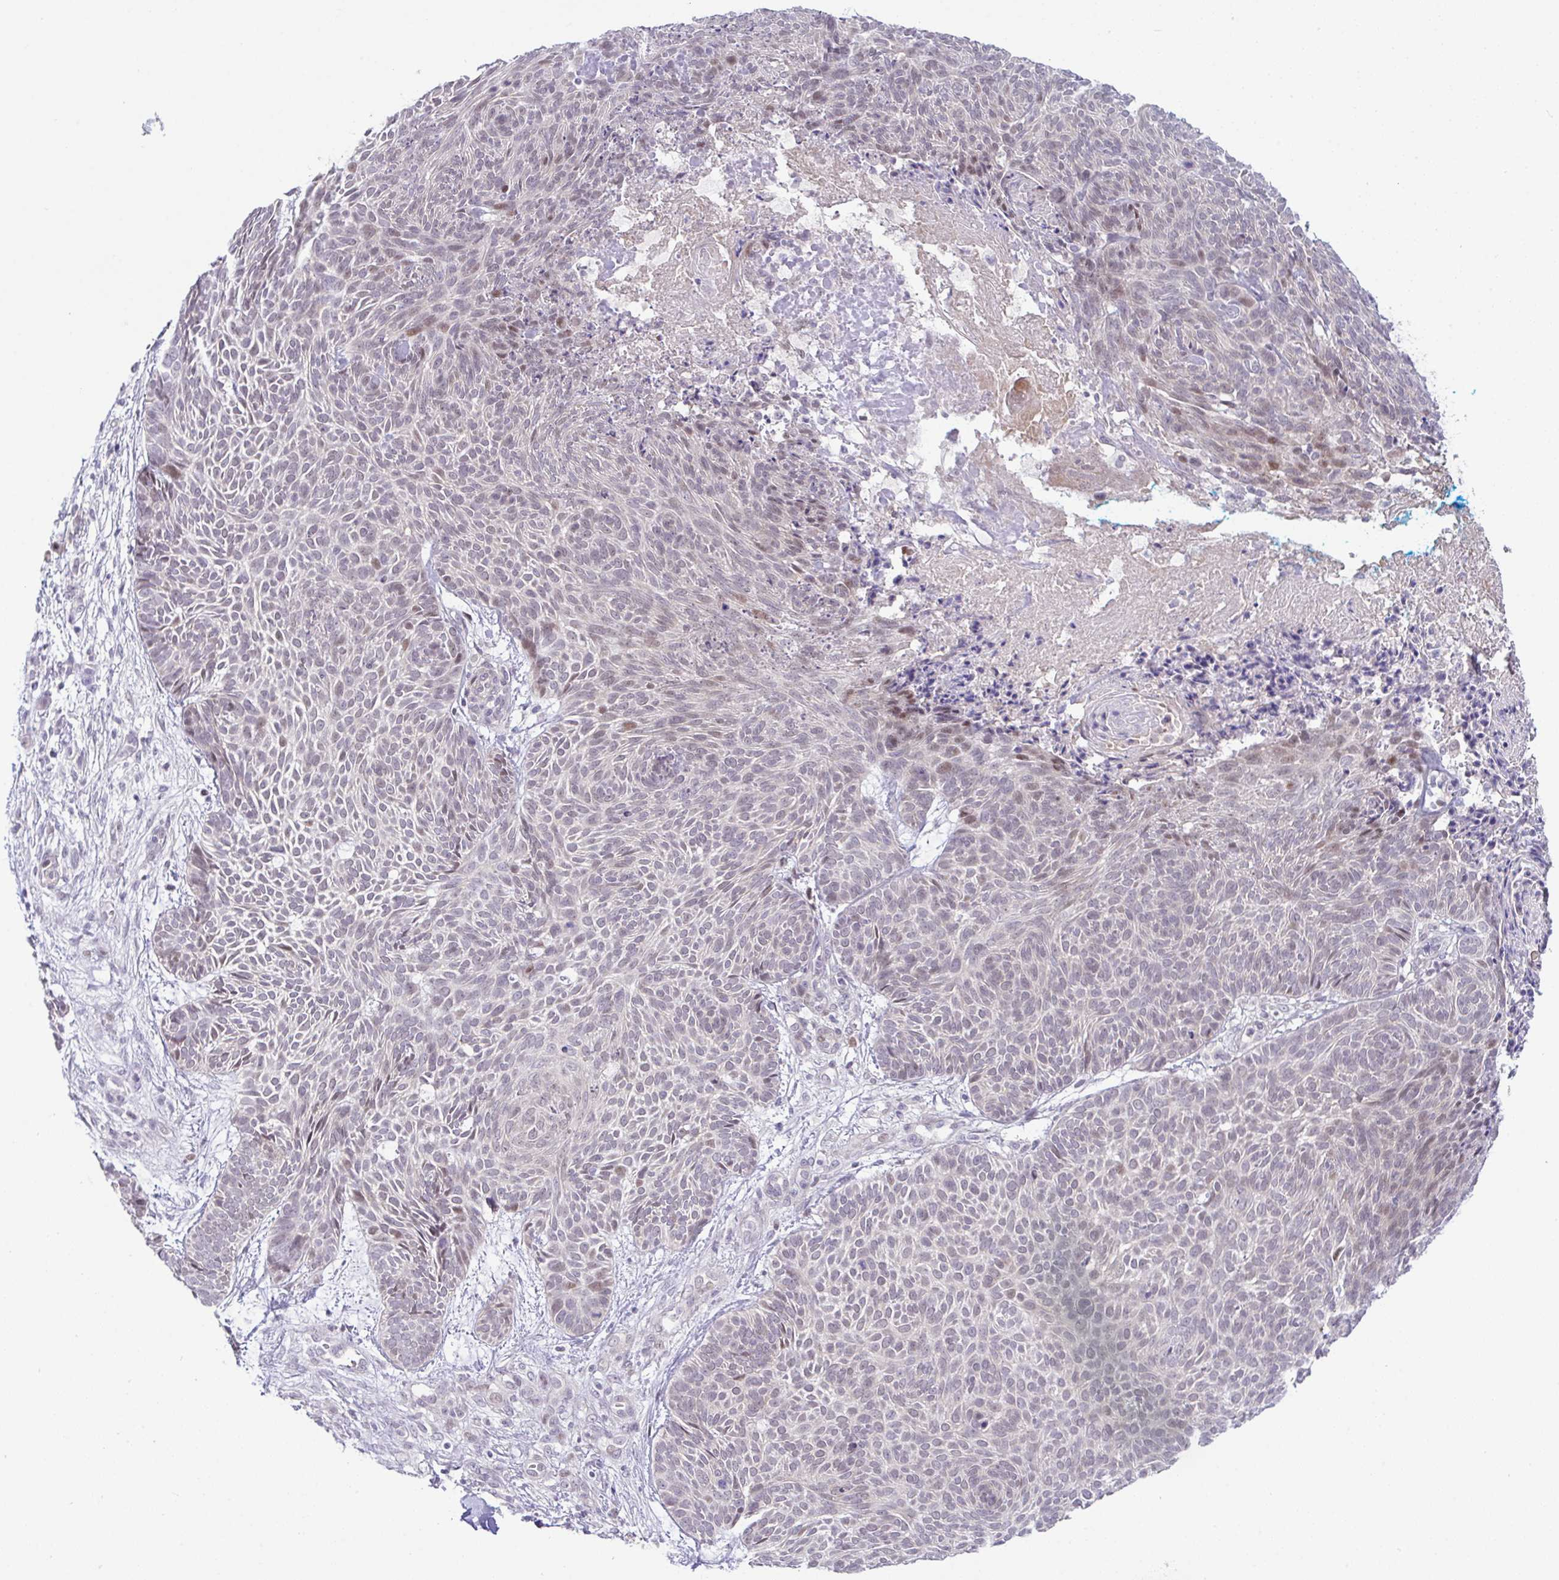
{"staining": {"intensity": "moderate", "quantity": "<25%", "location": "nuclear"}, "tissue": "skin cancer", "cell_type": "Tumor cells", "image_type": "cancer", "snomed": [{"axis": "morphology", "description": "Basal cell carcinoma"}, {"axis": "topography", "description": "Skin"}, {"axis": "topography", "description": "Skin of trunk"}], "caption": "Skin cancer (basal cell carcinoma) was stained to show a protein in brown. There is low levels of moderate nuclear positivity in approximately <25% of tumor cells.", "gene": "USP35", "patient": {"sex": "male", "age": 74}}